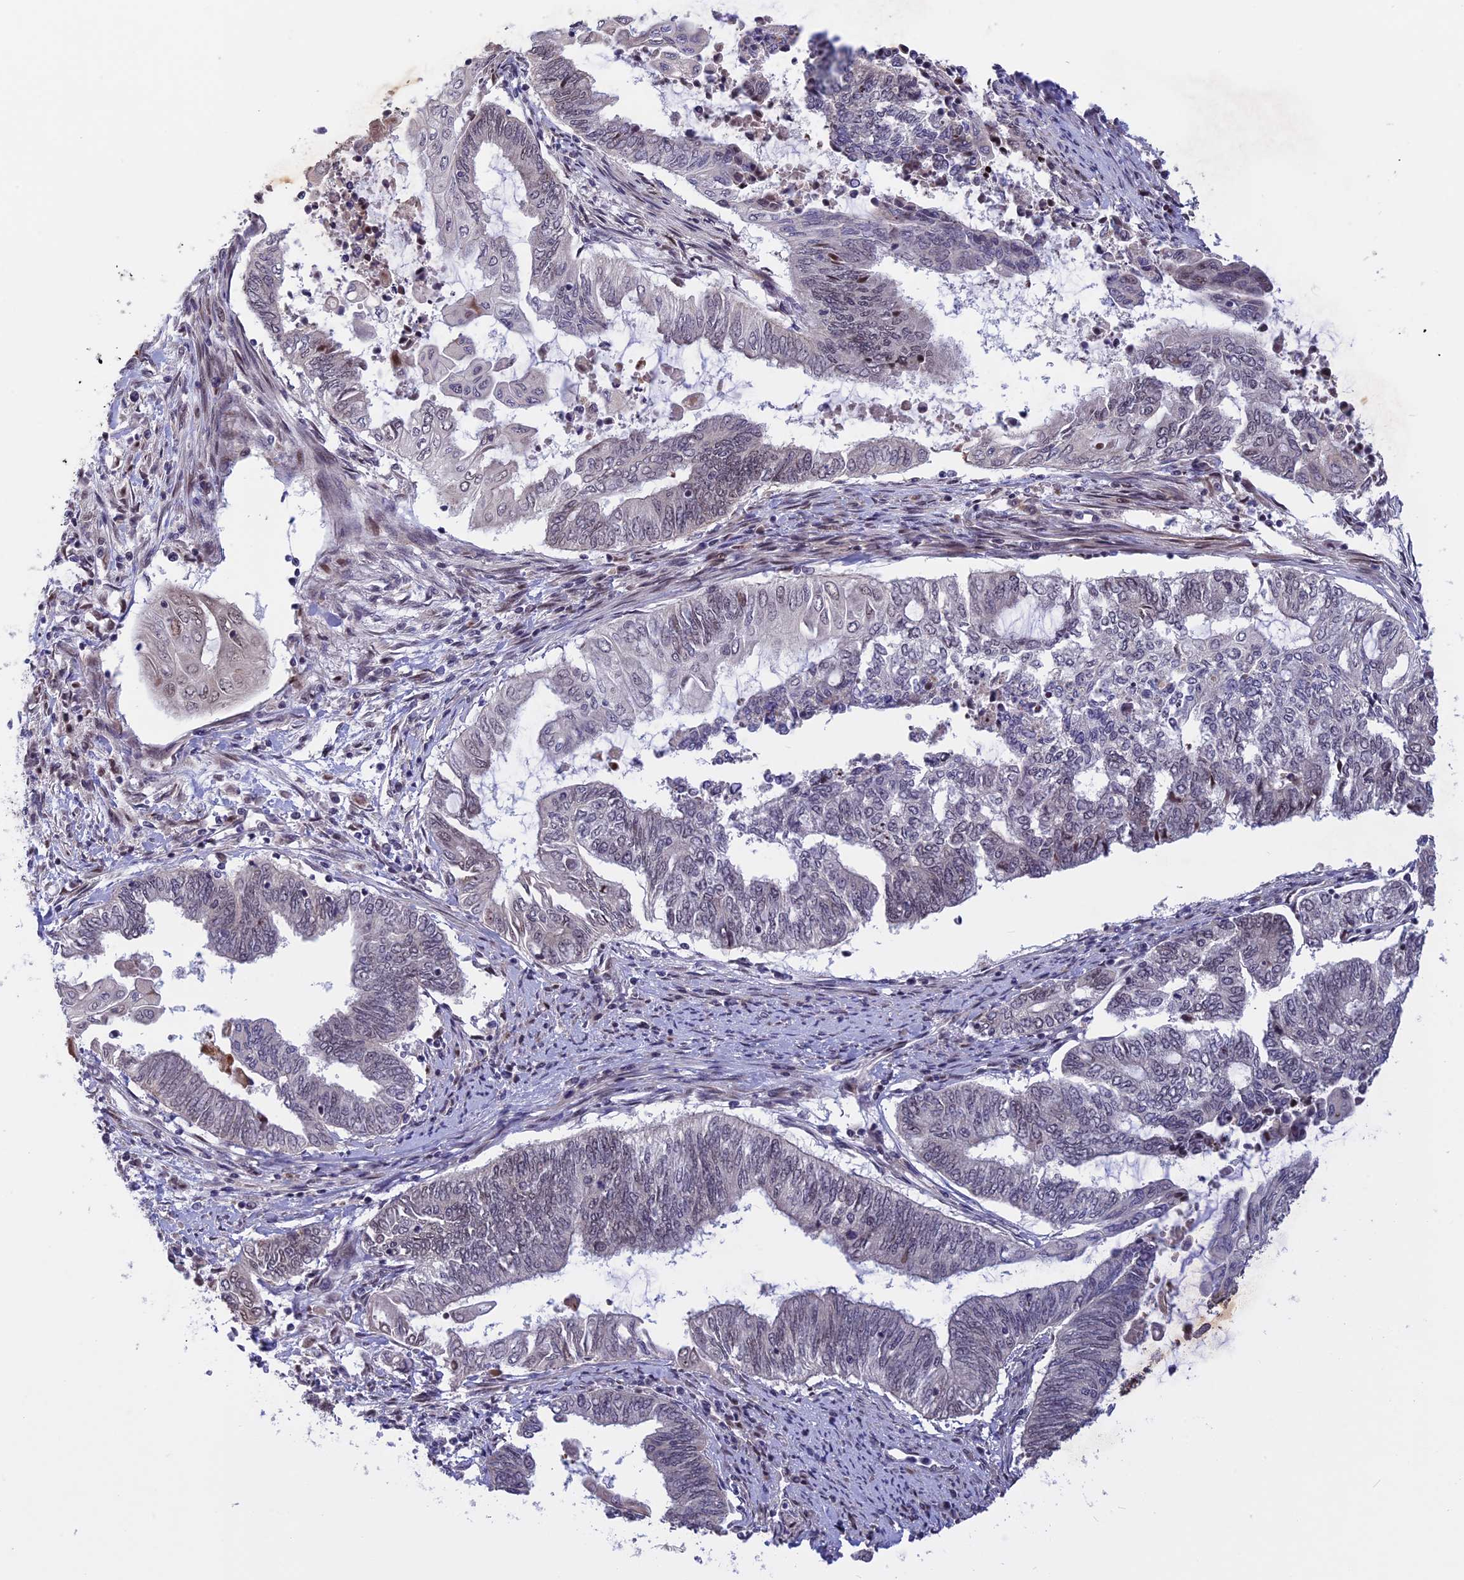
{"staining": {"intensity": "negative", "quantity": "none", "location": "none"}, "tissue": "endometrial cancer", "cell_type": "Tumor cells", "image_type": "cancer", "snomed": [{"axis": "morphology", "description": "Adenocarcinoma, NOS"}, {"axis": "topography", "description": "Uterus"}, {"axis": "topography", "description": "Endometrium"}], "caption": "An immunohistochemistry (IHC) histopathology image of endometrial cancer is shown. There is no staining in tumor cells of endometrial cancer.", "gene": "POLR2C", "patient": {"sex": "female", "age": 70}}